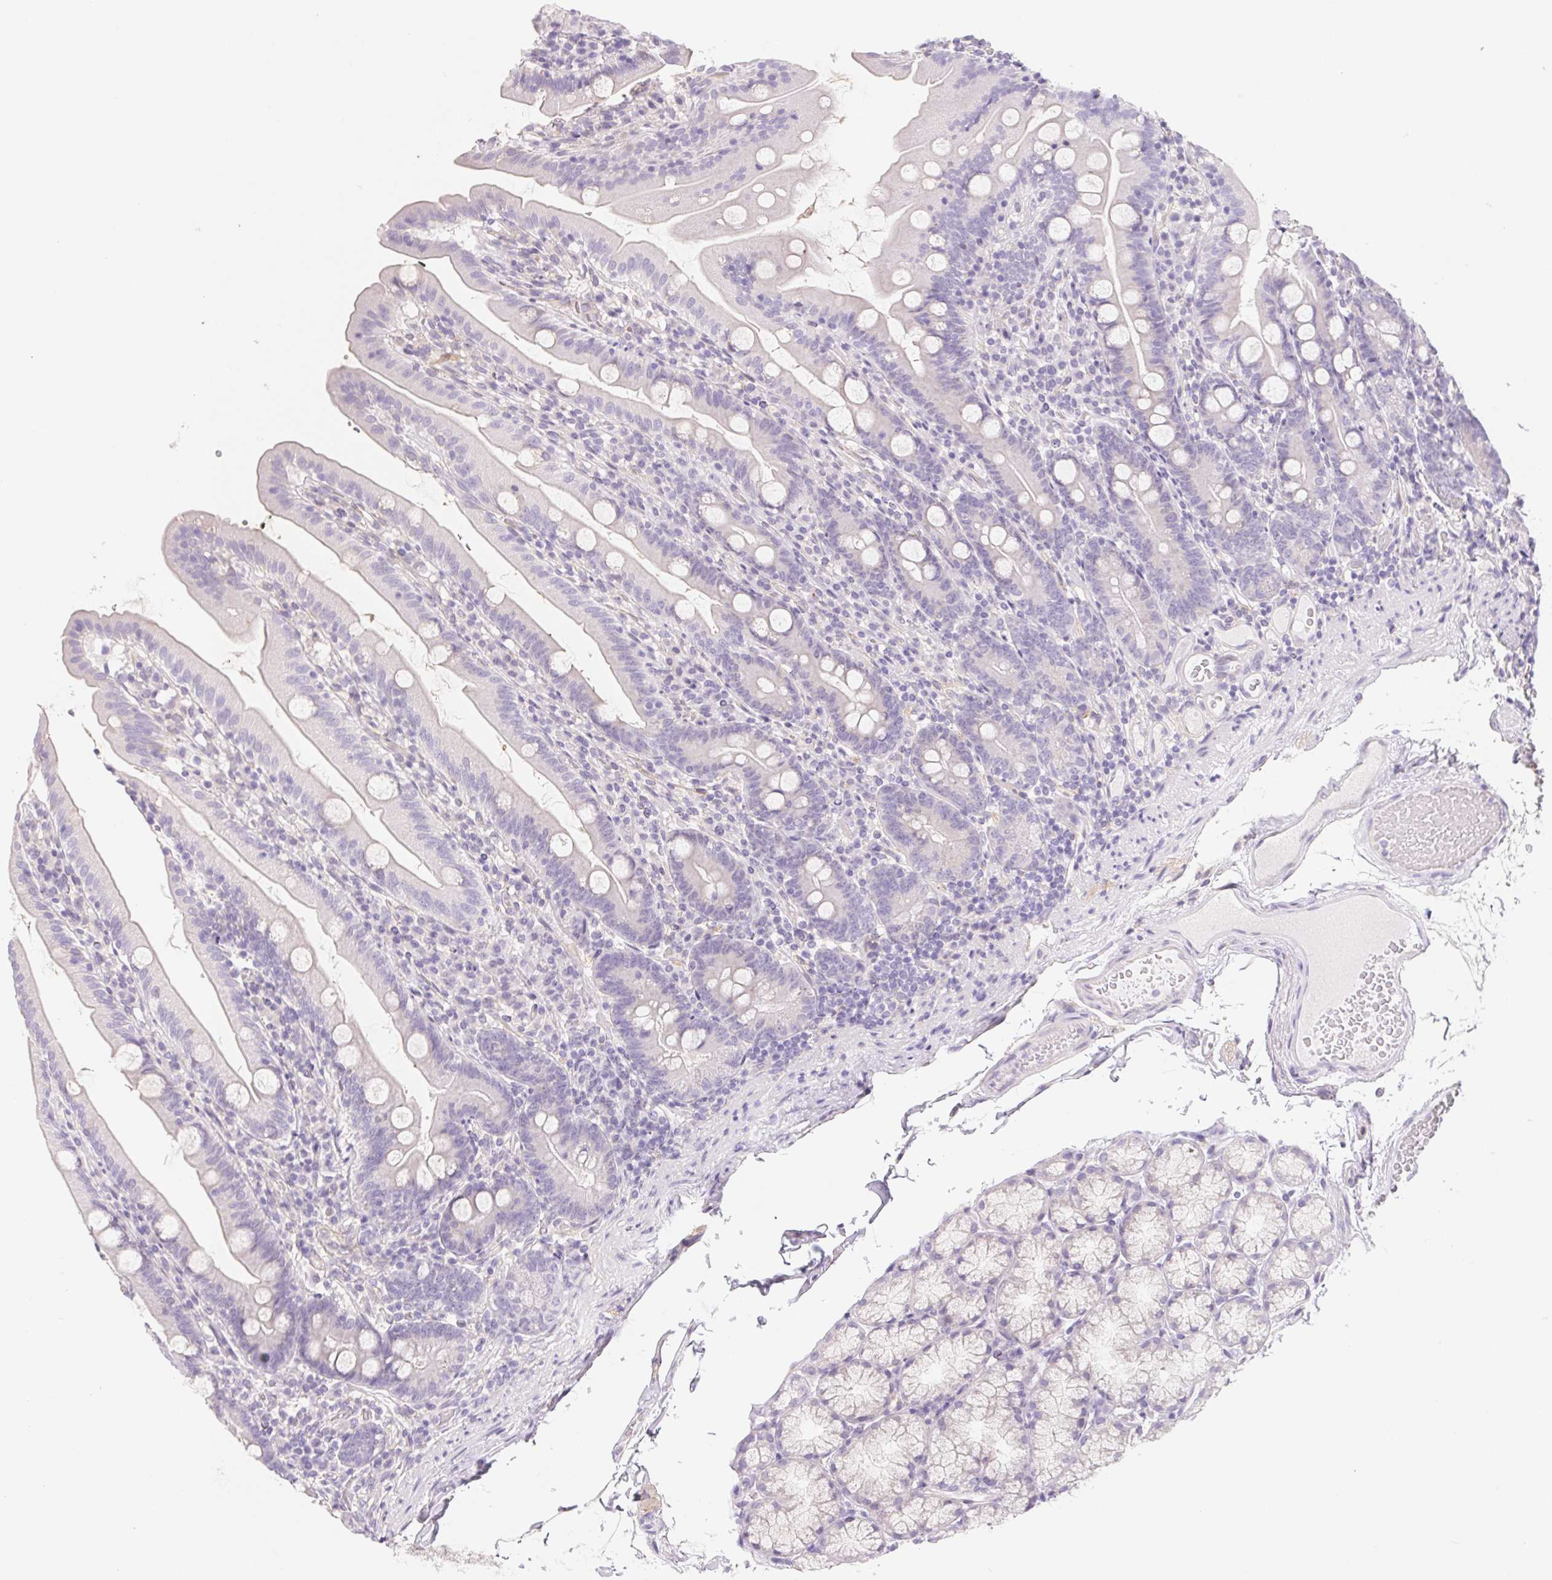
{"staining": {"intensity": "negative", "quantity": "none", "location": "none"}, "tissue": "duodenum", "cell_type": "Glandular cells", "image_type": "normal", "snomed": [{"axis": "morphology", "description": "Normal tissue, NOS"}, {"axis": "topography", "description": "Duodenum"}], "caption": "DAB (3,3'-diaminobenzidine) immunohistochemical staining of normal duodenum shows no significant staining in glandular cells.", "gene": "CTNND2", "patient": {"sex": "female", "age": 67}}